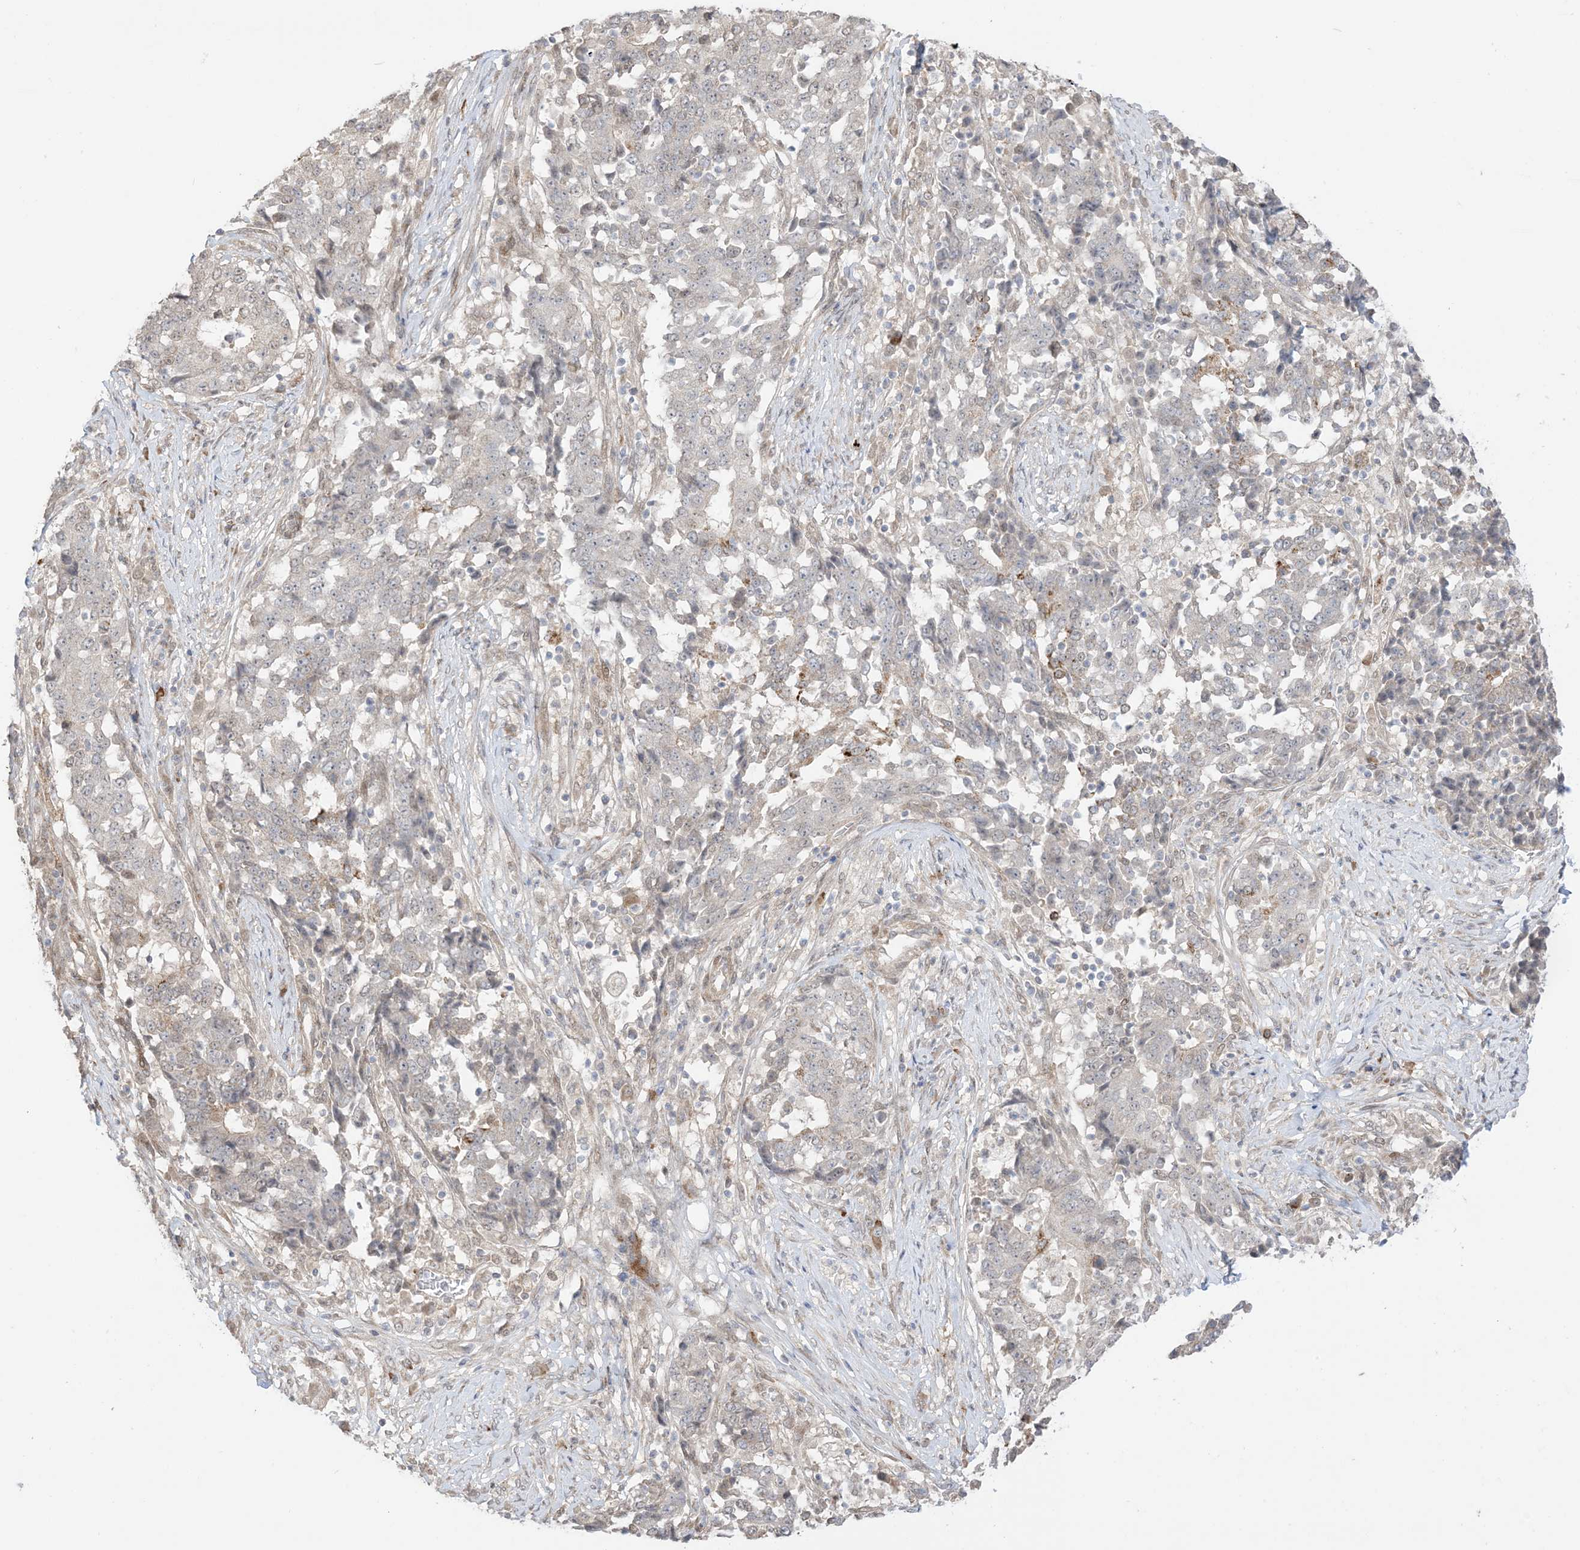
{"staining": {"intensity": "weak", "quantity": "<25%", "location": "nuclear"}, "tissue": "stomach cancer", "cell_type": "Tumor cells", "image_type": "cancer", "snomed": [{"axis": "morphology", "description": "Adenocarcinoma, NOS"}, {"axis": "topography", "description": "Stomach"}], "caption": "Immunohistochemical staining of stomach adenocarcinoma shows no significant staining in tumor cells.", "gene": "UBE2E2", "patient": {"sex": "male", "age": 59}}